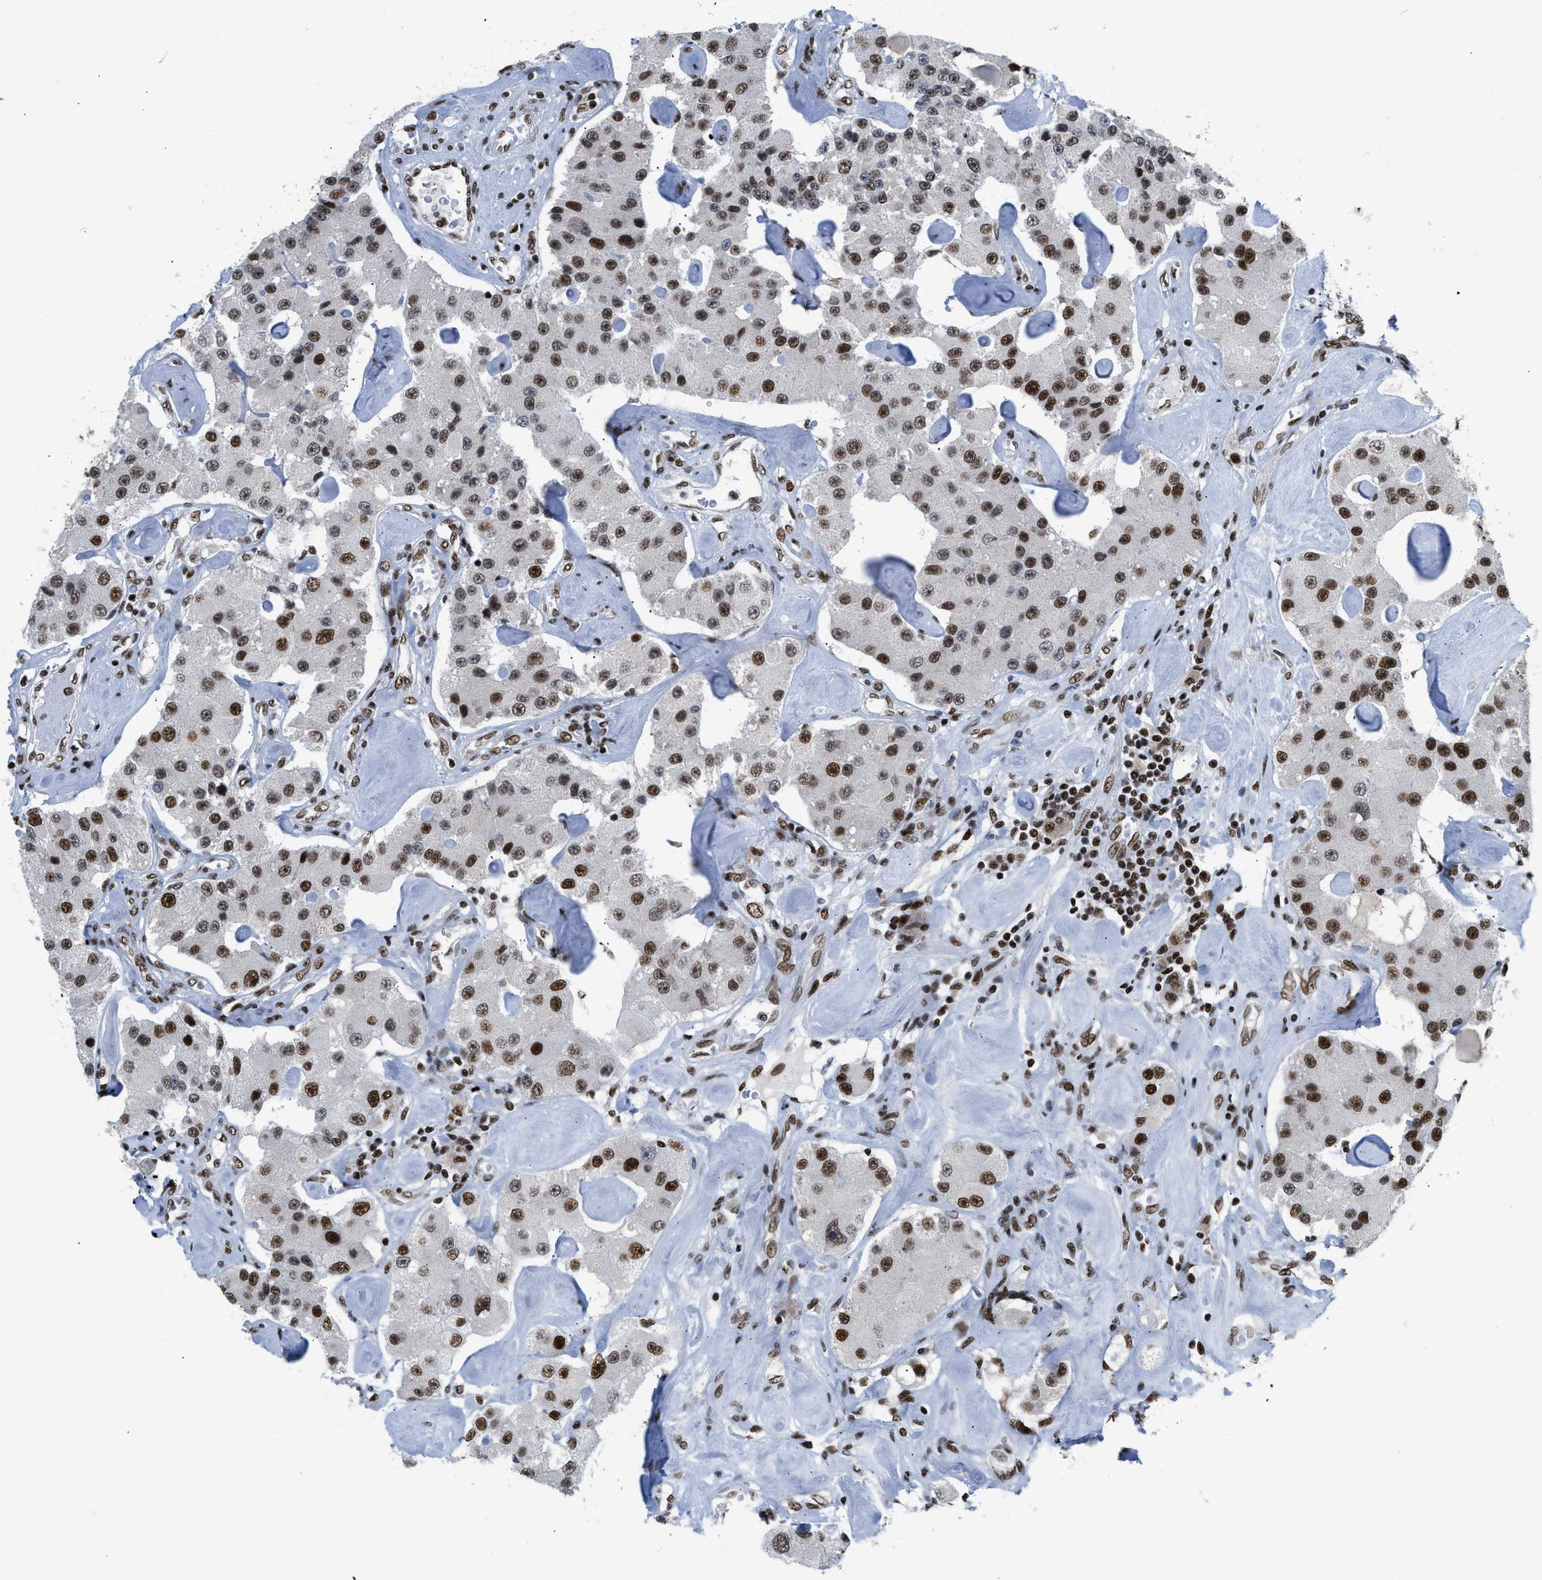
{"staining": {"intensity": "strong", "quantity": ">75%", "location": "nuclear"}, "tissue": "carcinoid", "cell_type": "Tumor cells", "image_type": "cancer", "snomed": [{"axis": "morphology", "description": "Carcinoid, malignant, NOS"}, {"axis": "topography", "description": "Pancreas"}], "caption": "Immunohistochemical staining of carcinoid shows high levels of strong nuclear staining in approximately >75% of tumor cells.", "gene": "SCAF4", "patient": {"sex": "male", "age": 41}}